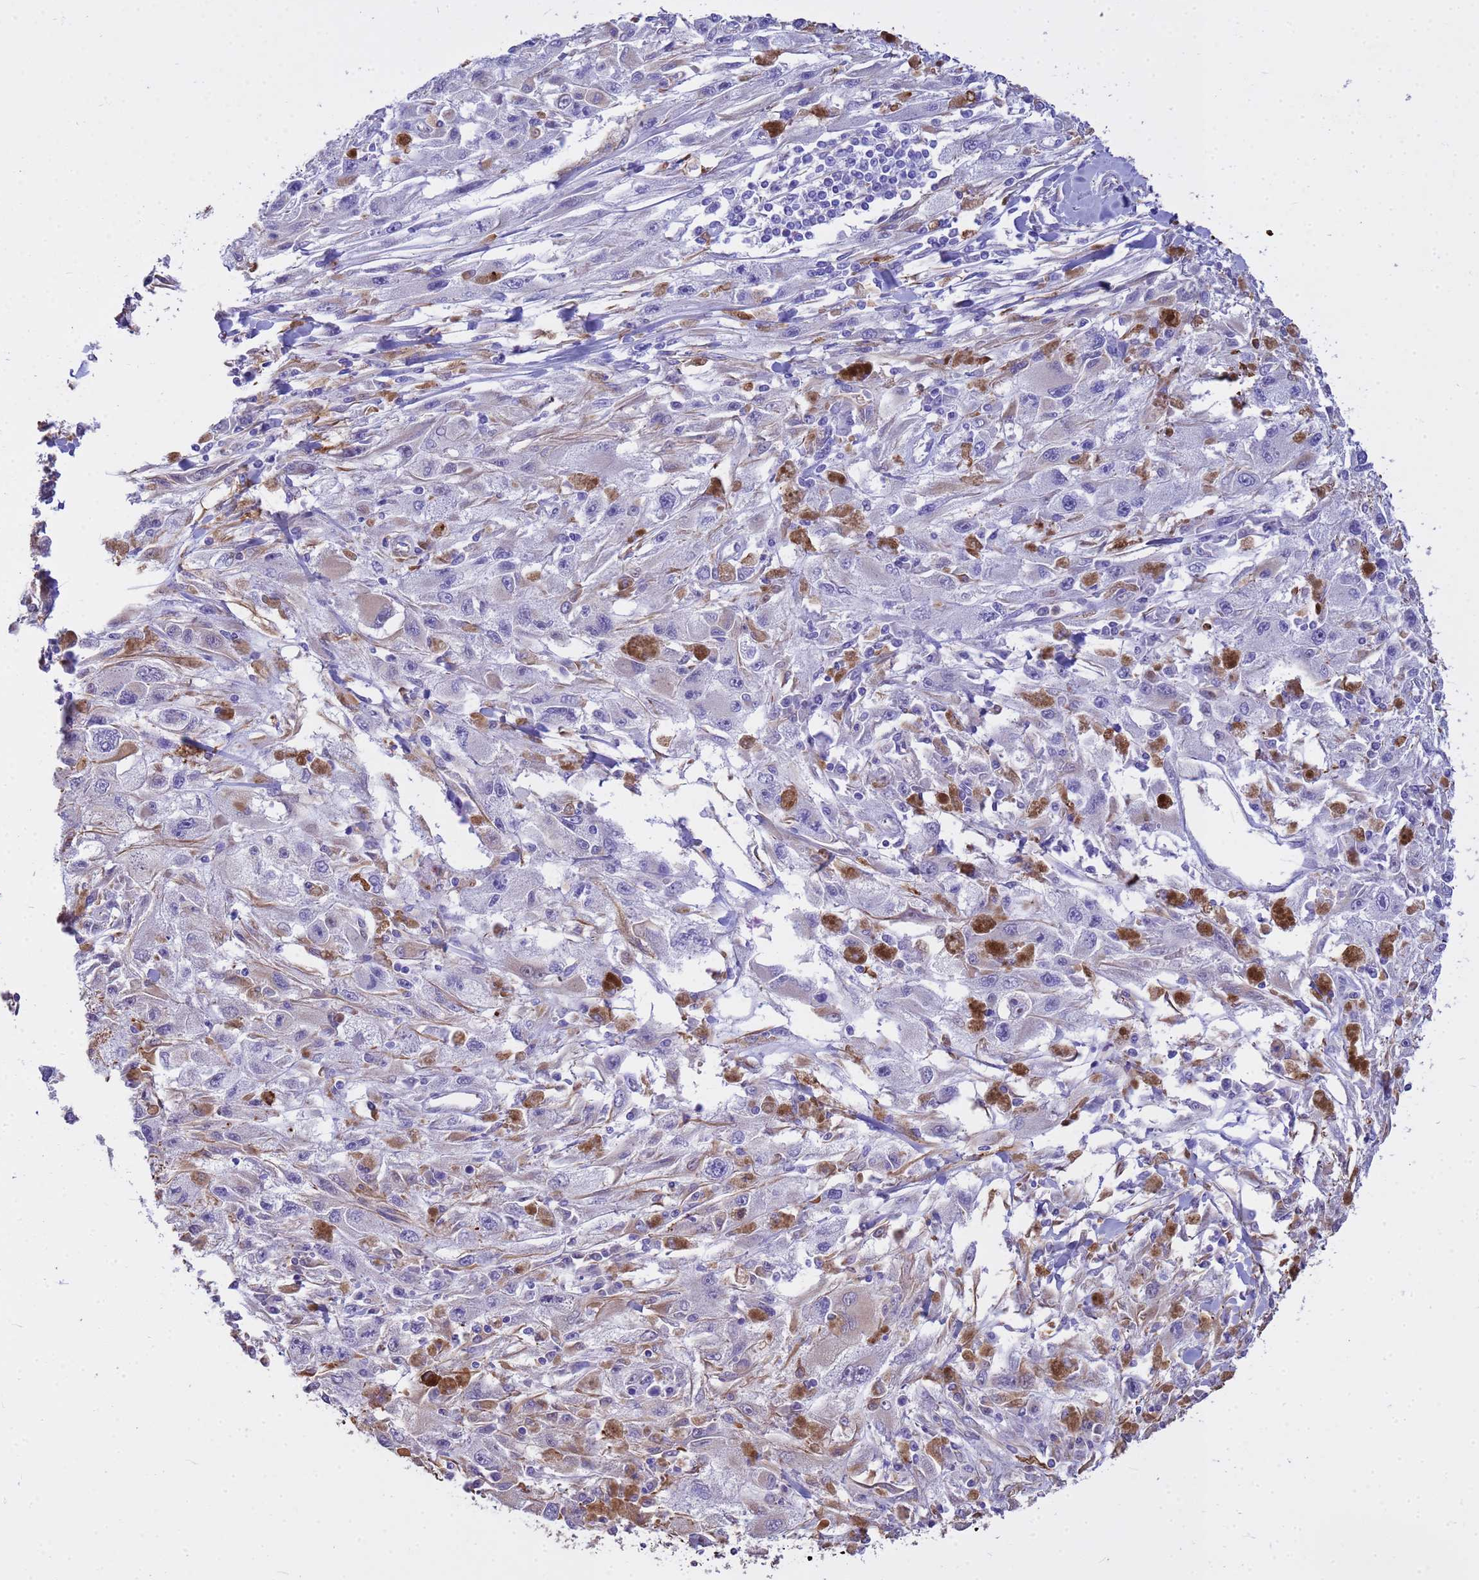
{"staining": {"intensity": "negative", "quantity": "none", "location": "none"}, "tissue": "melanoma", "cell_type": "Tumor cells", "image_type": "cancer", "snomed": [{"axis": "morphology", "description": "Malignant melanoma, Metastatic site"}, {"axis": "topography", "description": "Skin"}], "caption": "The immunohistochemistry (IHC) image has no significant positivity in tumor cells of melanoma tissue. The staining is performed using DAB brown chromogen with nuclei counter-stained in using hematoxylin.", "gene": "TCEAL3", "patient": {"sex": "male", "age": 53}}